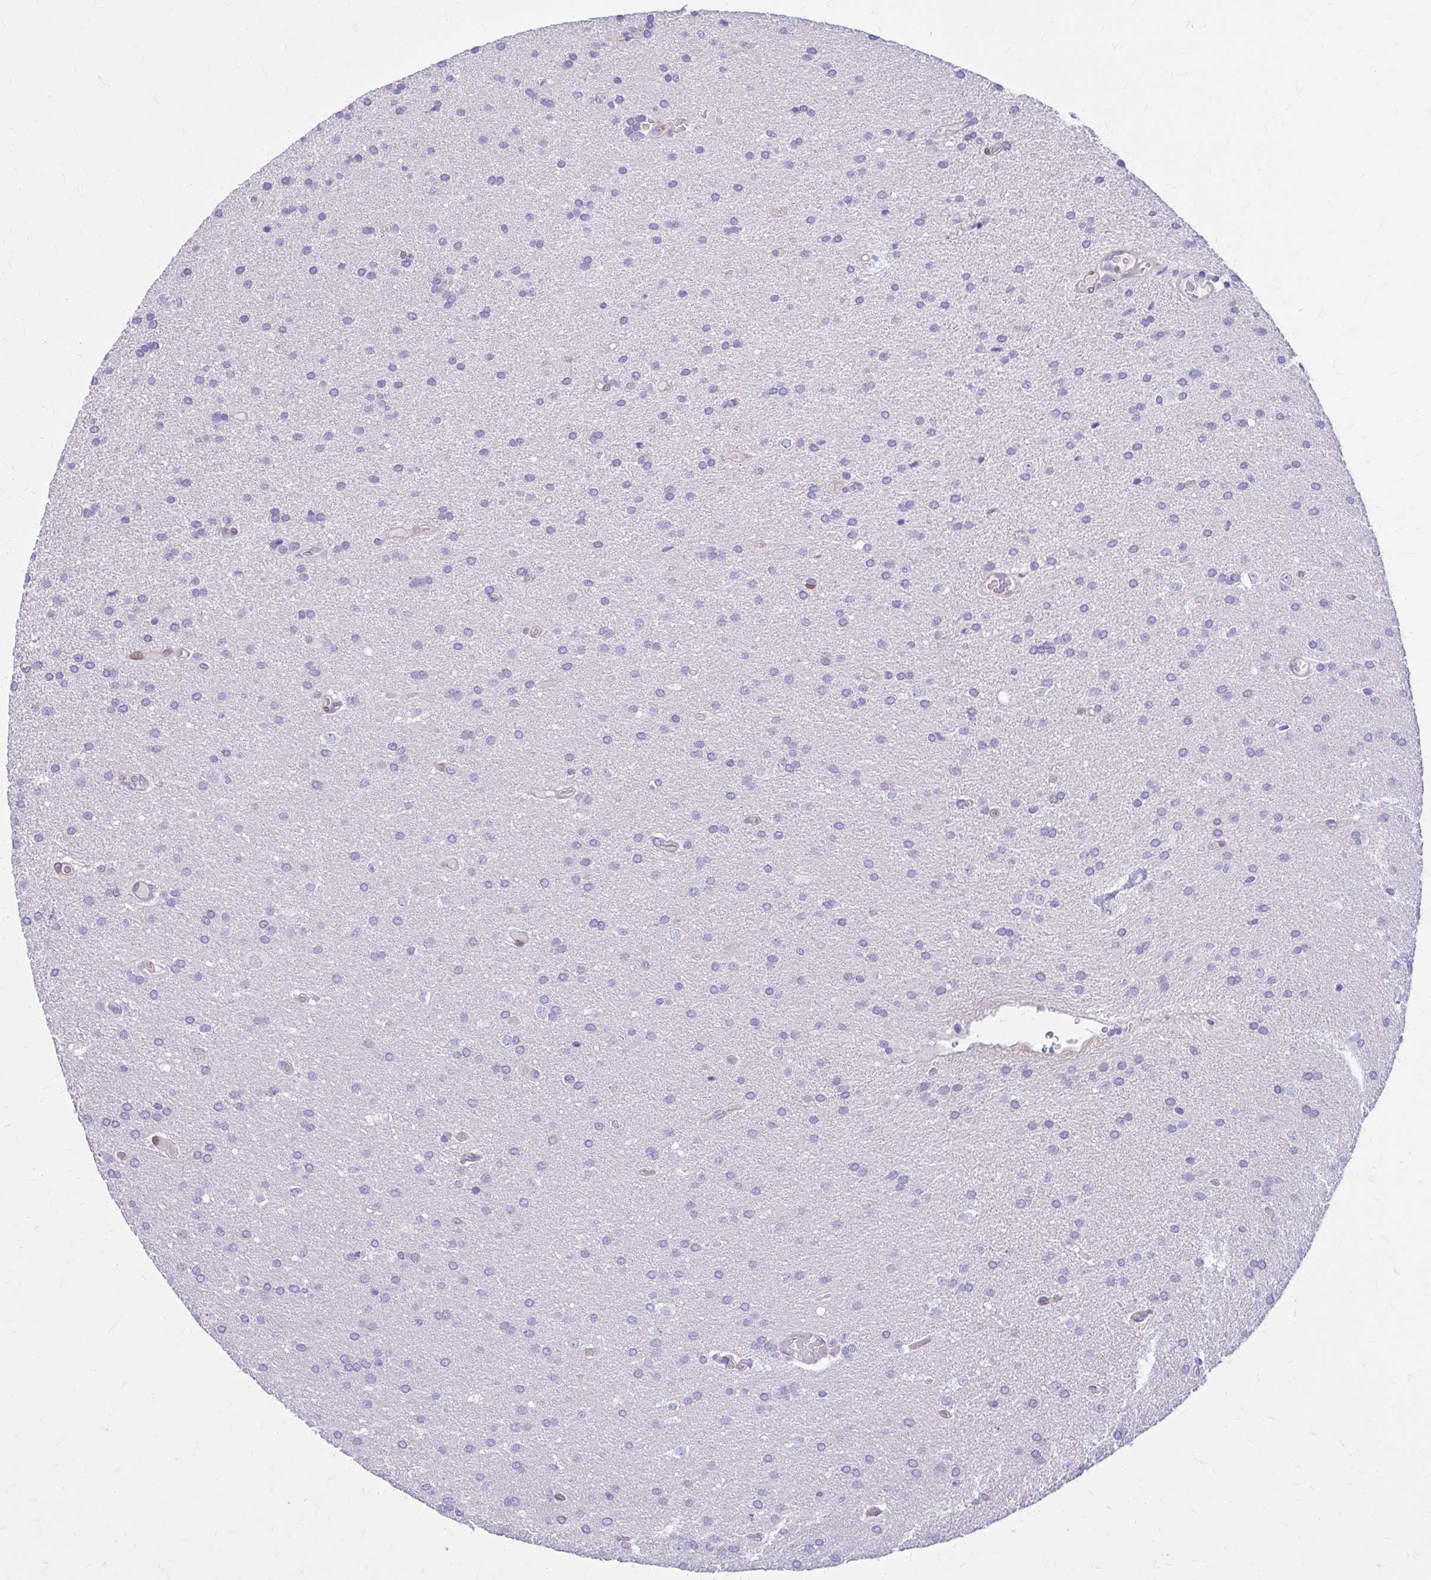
{"staining": {"intensity": "negative", "quantity": "none", "location": "none"}, "tissue": "glioma", "cell_type": "Tumor cells", "image_type": "cancer", "snomed": [{"axis": "morphology", "description": "Glioma, malignant, Low grade"}, {"axis": "topography", "description": "Brain"}], "caption": "DAB (3,3'-diaminobenzidine) immunohistochemical staining of human malignant glioma (low-grade) displays no significant expression in tumor cells.", "gene": "ADAMTSL1", "patient": {"sex": "female", "age": 54}}